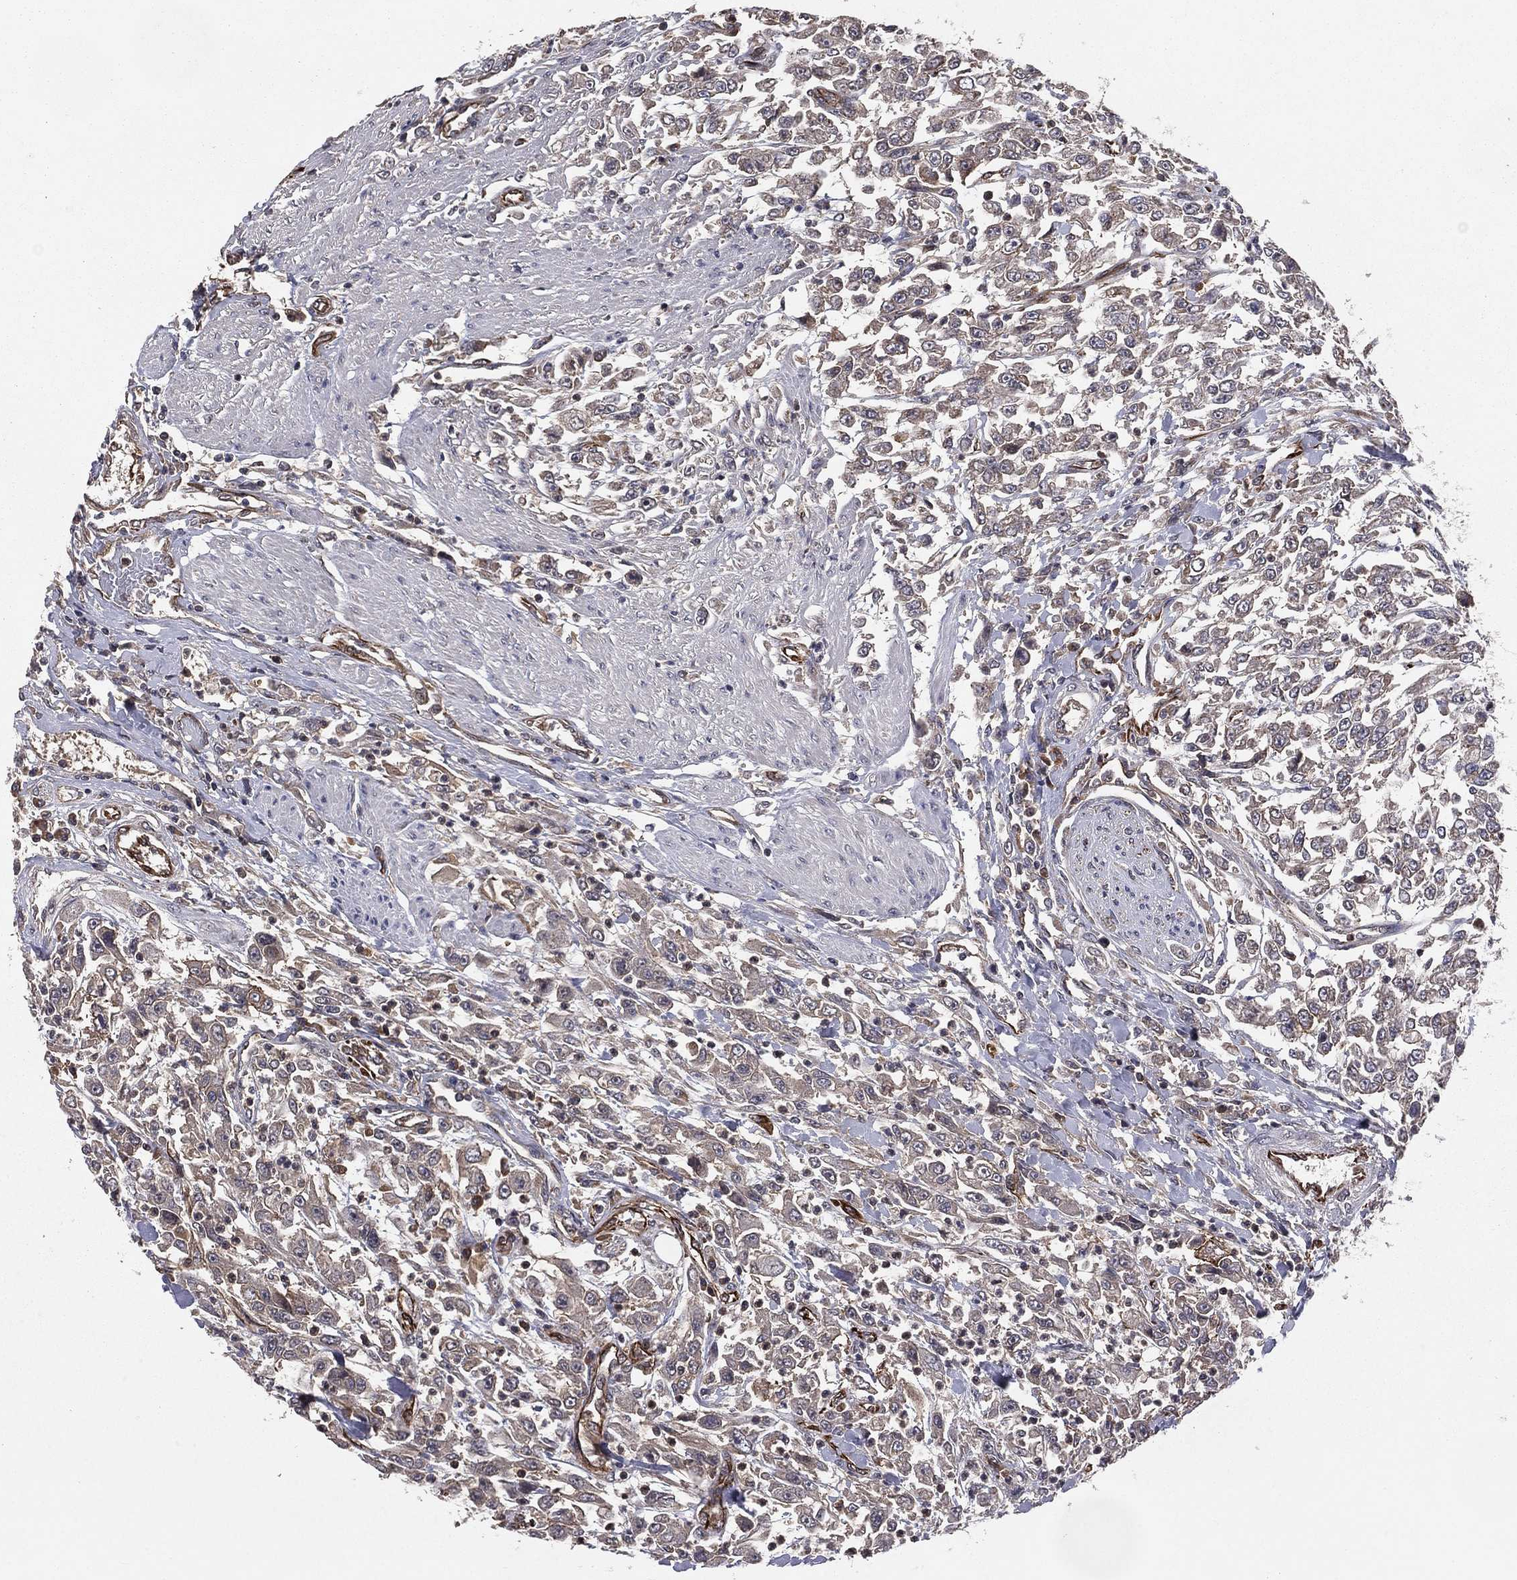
{"staining": {"intensity": "negative", "quantity": "none", "location": "none"}, "tissue": "urothelial cancer", "cell_type": "Tumor cells", "image_type": "cancer", "snomed": [{"axis": "morphology", "description": "Urothelial carcinoma, High grade"}, {"axis": "topography", "description": "Urinary bladder"}], "caption": "An image of urothelial cancer stained for a protein exhibits no brown staining in tumor cells.", "gene": "CERT1", "patient": {"sex": "male", "age": 46}}